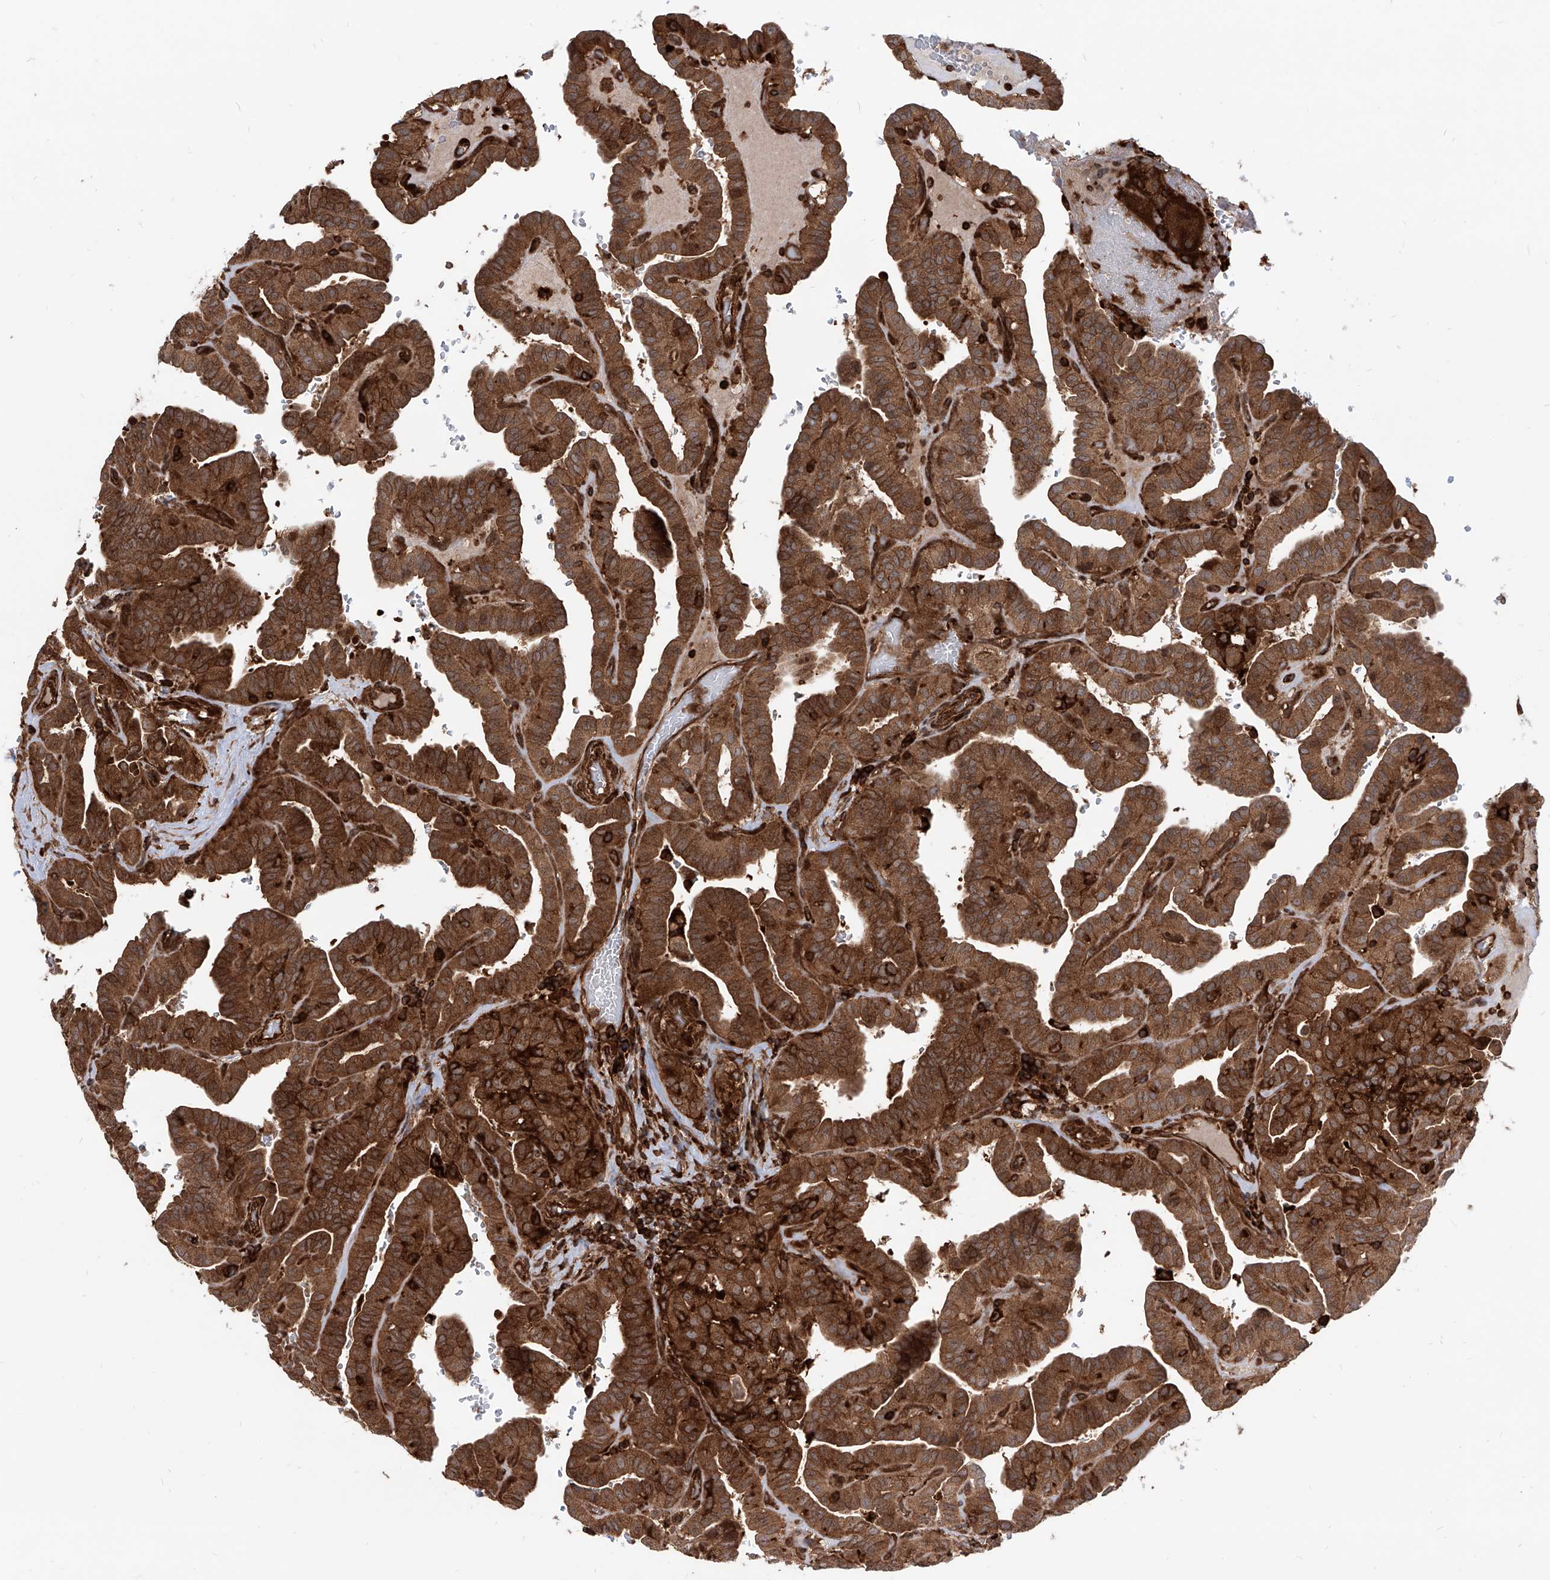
{"staining": {"intensity": "strong", "quantity": ">75%", "location": "cytoplasmic/membranous"}, "tissue": "thyroid cancer", "cell_type": "Tumor cells", "image_type": "cancer", "snomed": [{"axis": "morphology", "description": "Papillary adenocarcinoma, NOS"}, {"axis": "topography", "description": "Thyroid gland"}], "caption": "Immunohistochemical staining of human thyroid cancer (papillary adenocarcinoma) reveals high levels of strong cytoplasmic/membranous expression in approximately >75% of tumor cells. The staining was performed using DAB to visualize the protein expression in brown, while the nuclei were stained in blue with hematoxylin (Magnification: 20x).", "gene": "MAGED2", "patient": {"sex": "male", "age": 77}}